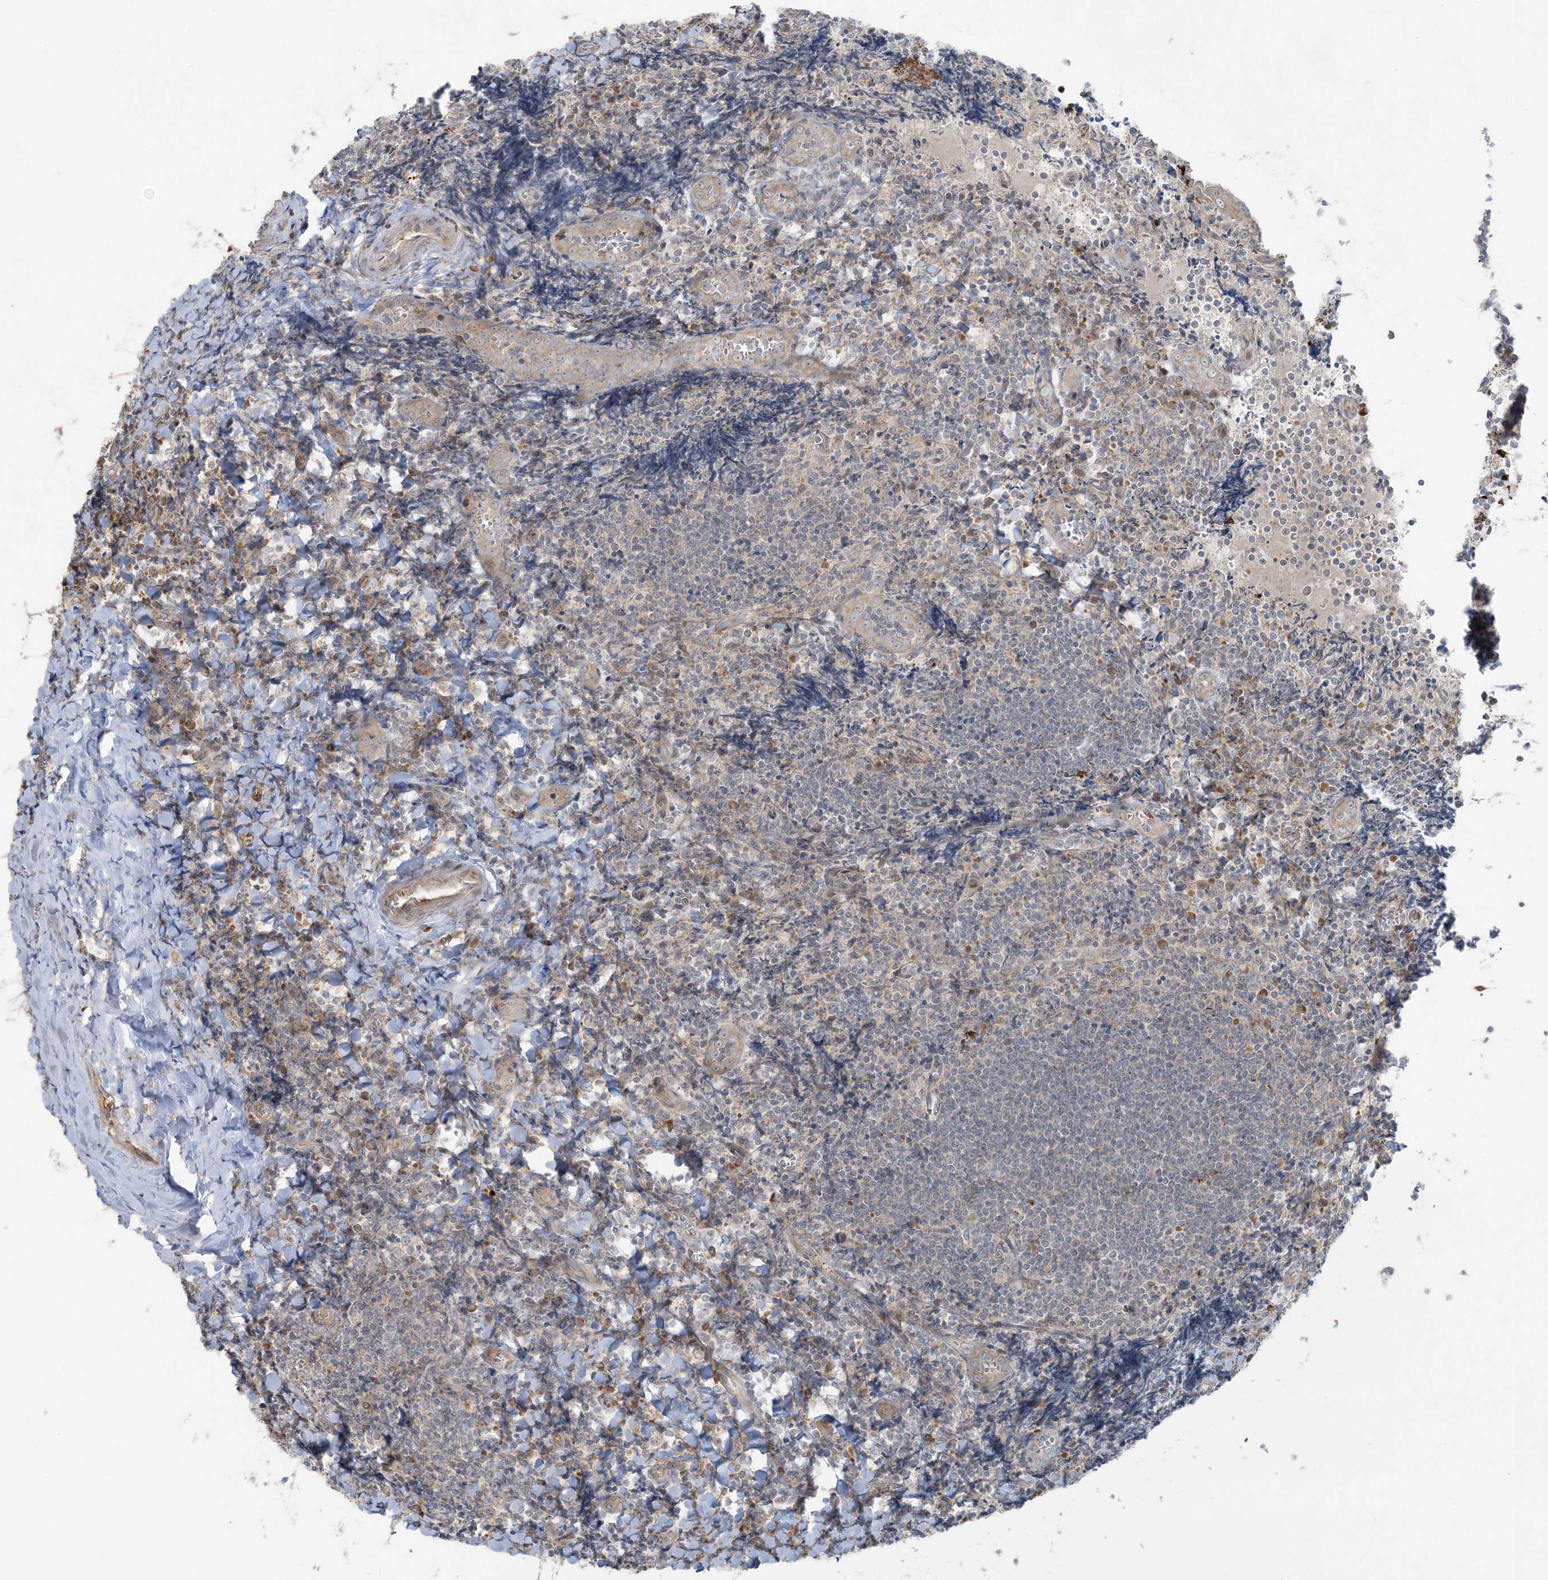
{"staining": {"intensity": "moderate", "quantity": "25%-75%", "location": "cytoplasmic/membranous"}, "tissue": "tonsil", "cell_type": "Germinal center cells", "image_type": "normal", "snomed": [{"axis": "morphology", "description": "Normal tissue, NOS"}, {"axis": "topography", "description": "Tonsil"}], "caption": "Germinal center cells exhibit medium levels of moderate cytoplasmic/membranous positivity in approximately 25%-75% of cells in normal human tonsil.", "gene": "ZNF263", "patient": {"sex": "male", "age": 27}}